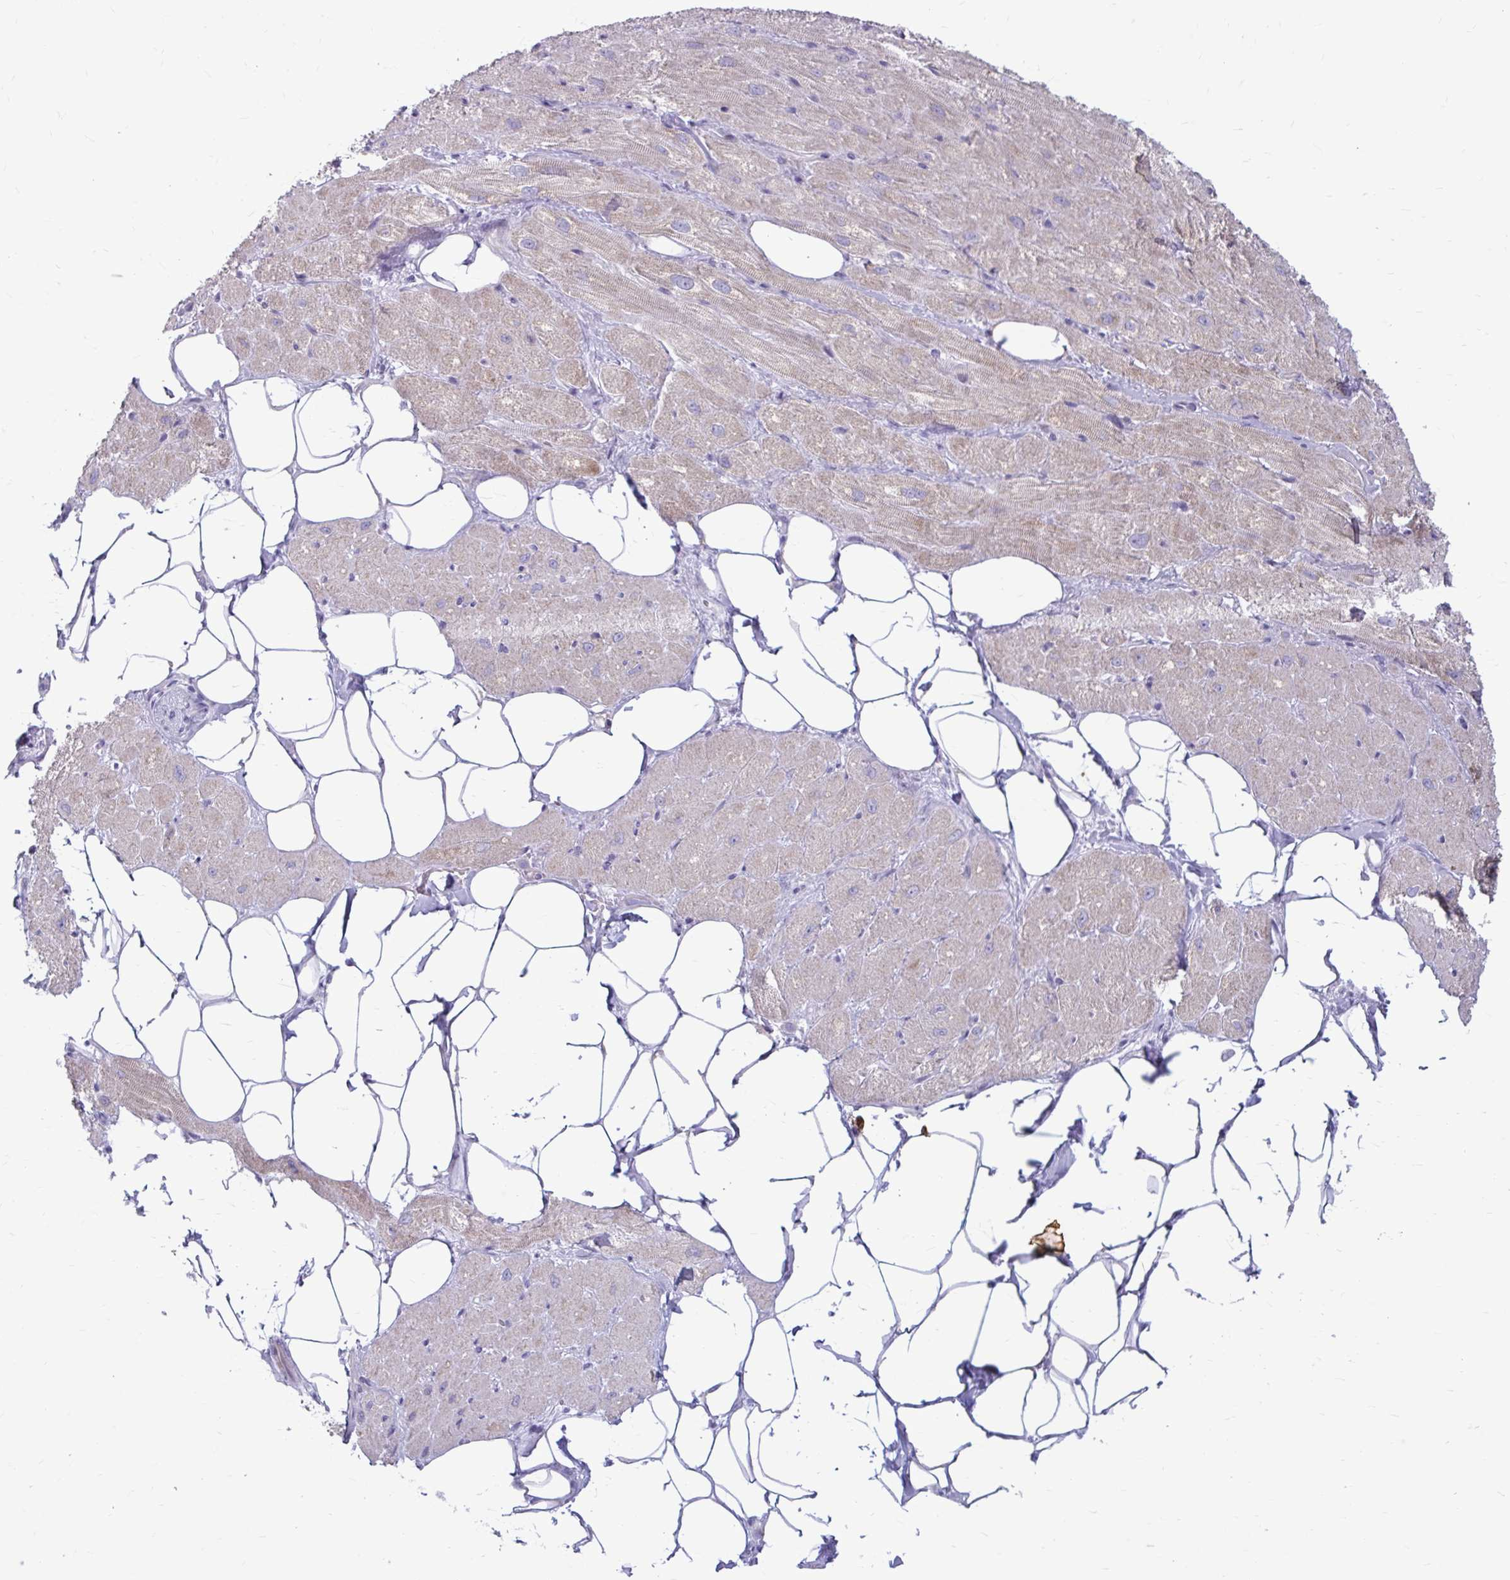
{"staining": {"intensity": "moderate", "quantity": "25%-75%", "location": "cytoplasmic/membranous"}, "tissue": "heart muscle", "cell_type": "Cardiomyocytes", "image_type": "normal", "snomed": [{"axis": "morphology", "description": "Normal tissue, NOS"}, {"axis": "topography", "description": "Heart"}], "caption": "A photomicrograph of heart muscle stained for a protein exhibits moderate cytoplasmic/membranous brown staining in cardiomyocytes.", "gene": "MSMO1", "patient": {"sex": "male", "age": 62}}